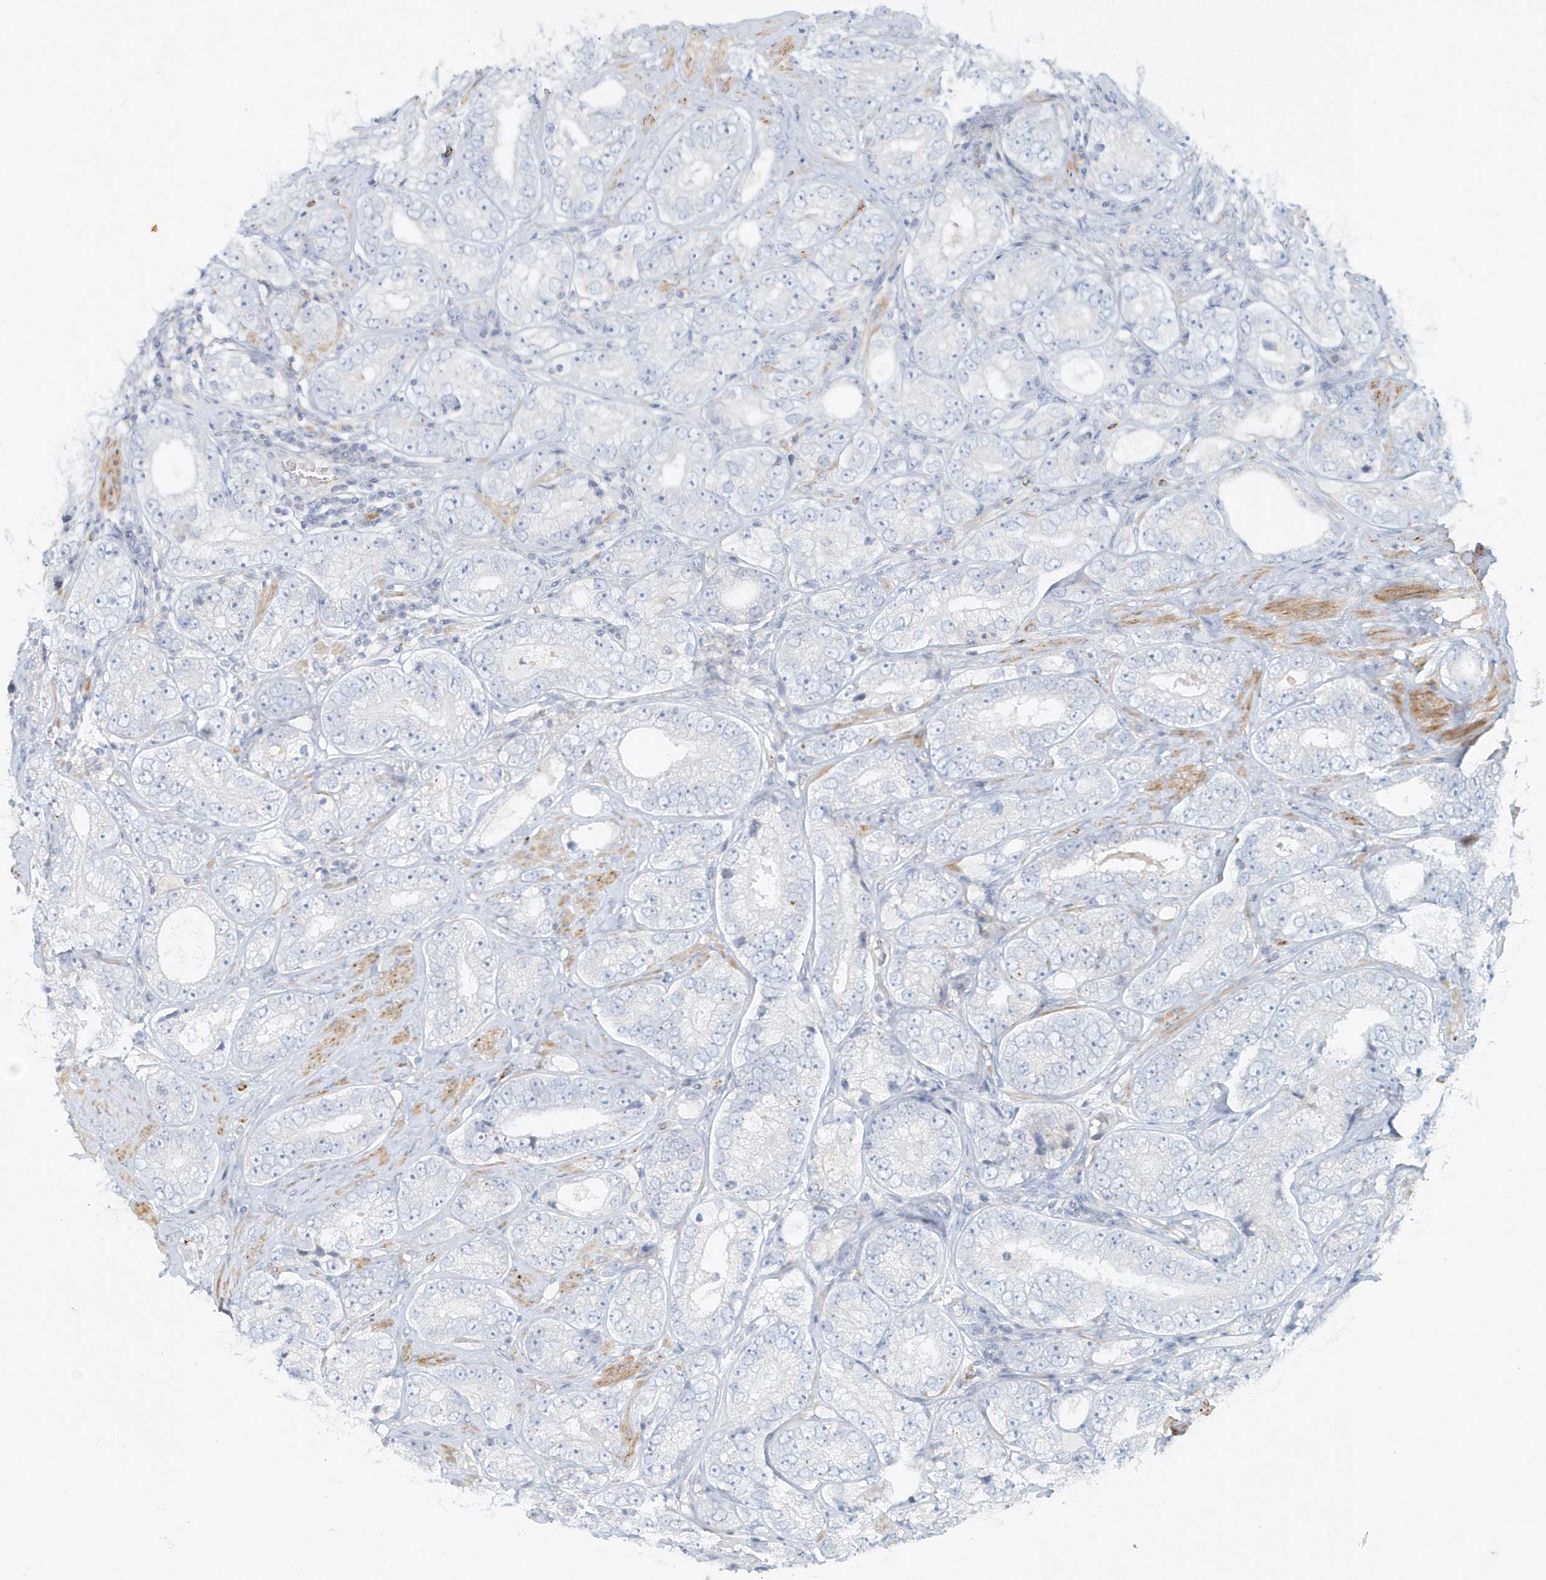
{"staining": {"intensity": "negative", "quantity": "none", "location": "none"}, "tissue": "prostate cancer", "cell_type": "Tumor cells", "image_type": "cancer", "snomed": [{"axis": "morphology", "description": "Adenocarcinoma, High grade"}, {"axis": "topography", "description": "Prostate"}], "caption": "Prostate adenocarcinoma (high-grade) was stained to show a protein in brown. There is no significant staining in tumor cells.", "gene": "DNAH1", "patient": {"sex": "male", "age": 56}}